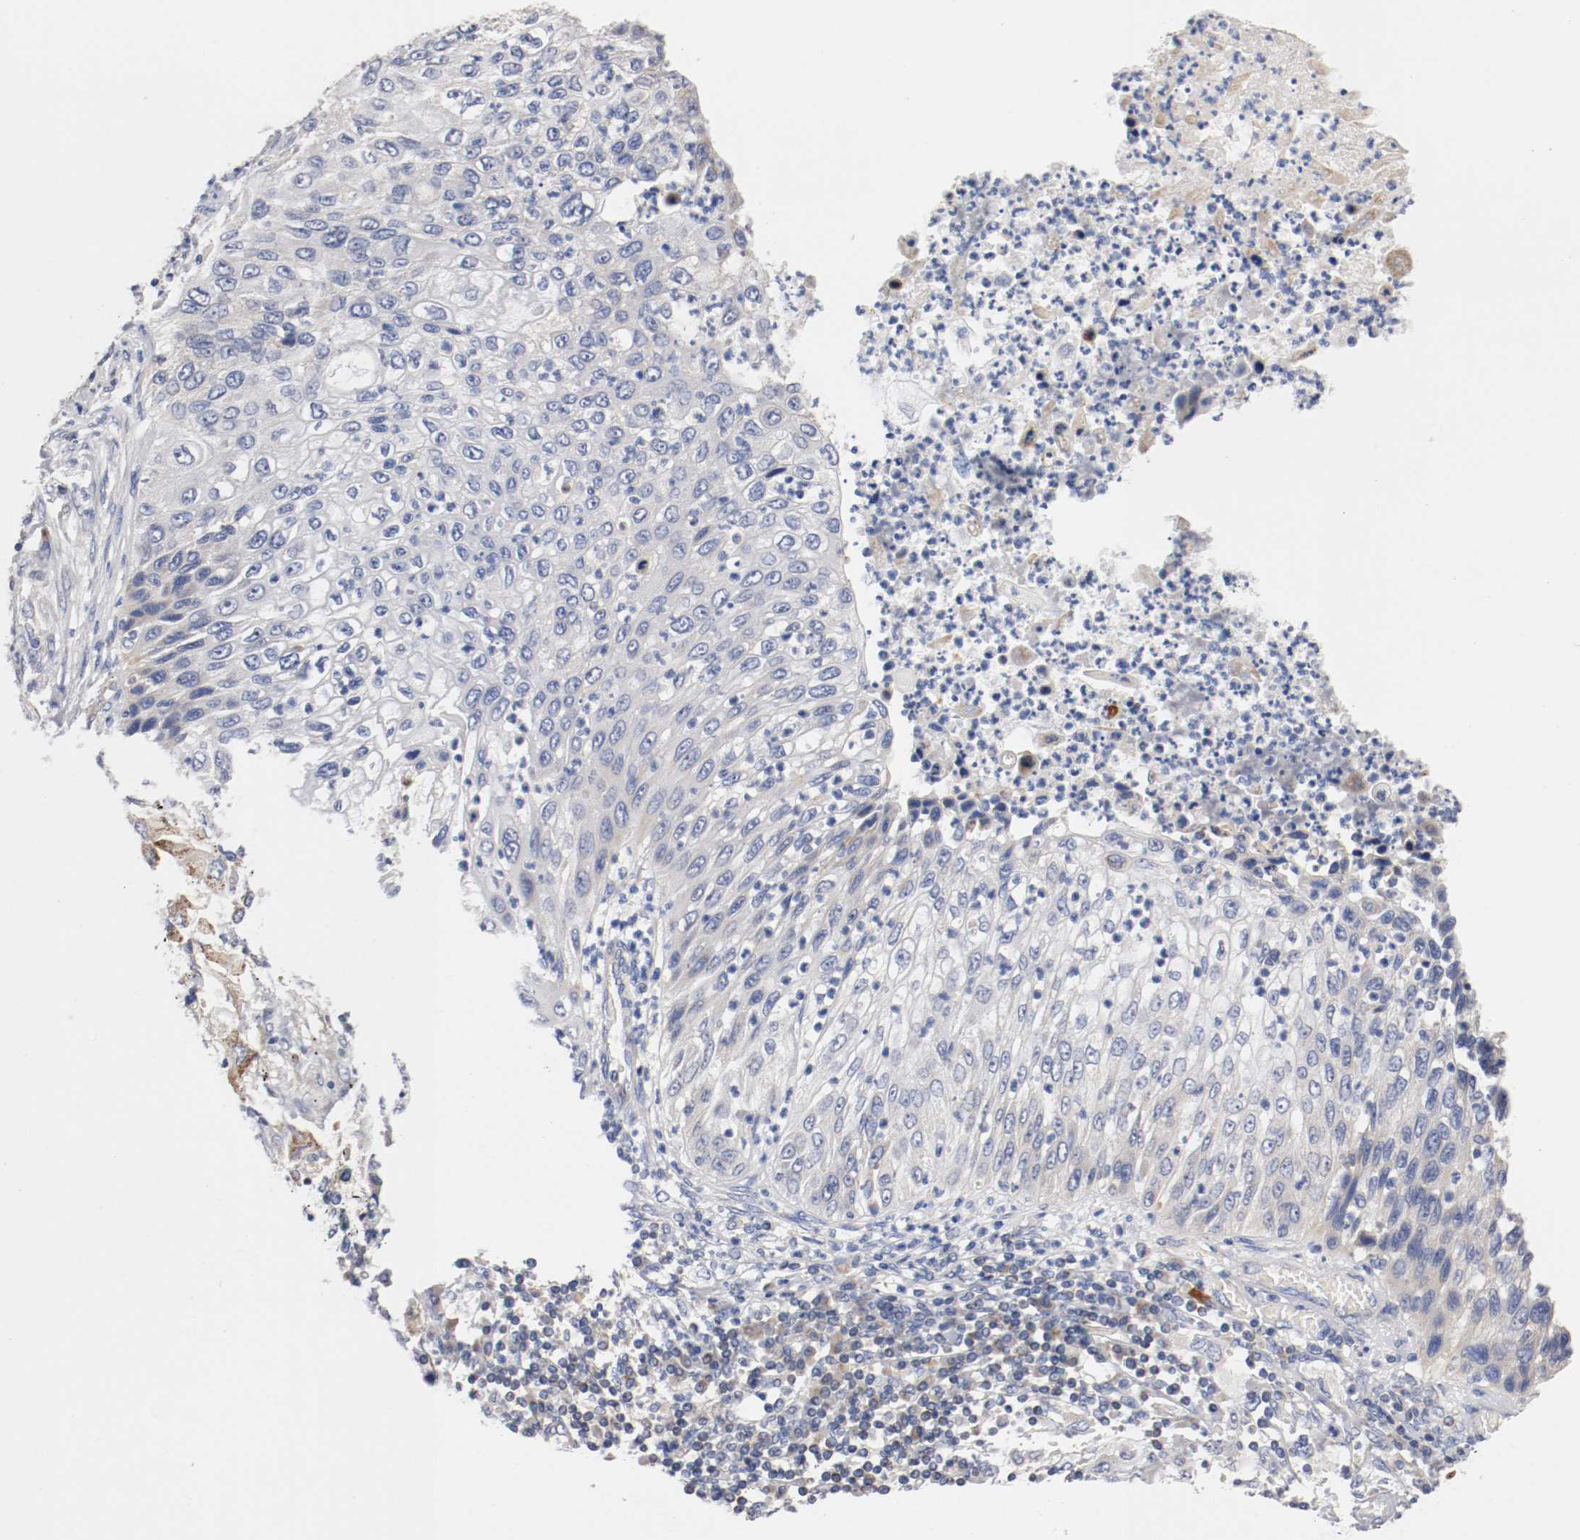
{"staining": {"intensity": "negative", "quantity": "none", "location": "none"}, "tissue": "lung cancer", "cell_type": "Tumor cells", "image_type": "cancer", "snomed": [{"axis": "morphology", "description": "Inflammation, NOS"}, {"axis": "morphology", "description": "Squamous cell carcinoma, NOS"}, {"axis": "topography", "description": "Lymph node"}, {"axis": "topography", "description": "Soft tissue"}, {"axis": "topography", "description": "Lung"}], "caption": "Immunohistochemical staining of human lung squamous cell carcinoma exhibits no significant positivity in tumor cells. (DAB immunohistochemistry visualized using brightfield microscopy, high magnification).", "gene": "PCSK6", "patient": {"sex": "male", "age": 66}}